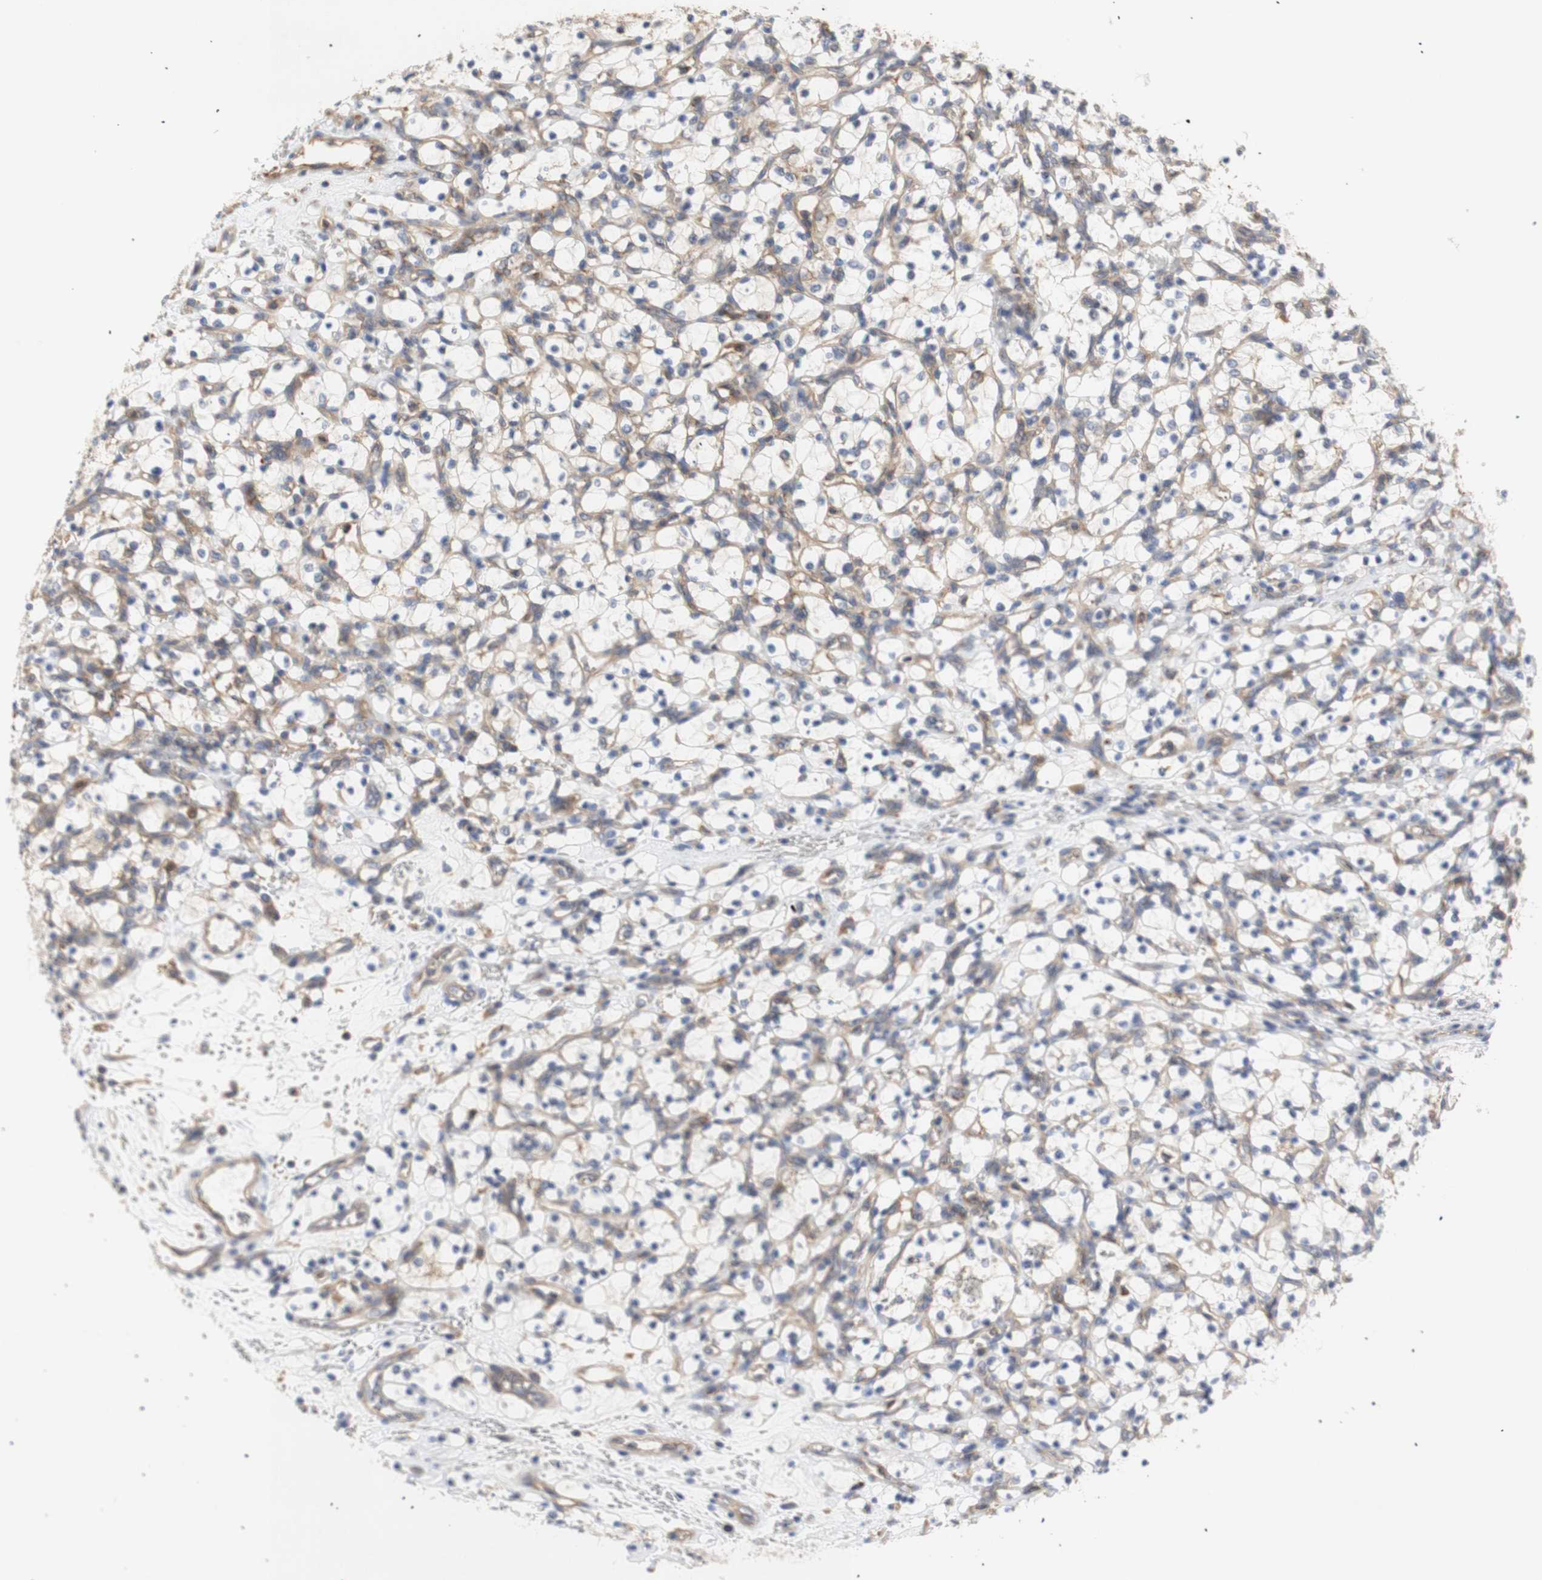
{"staining": {"intensity": "negative", "quantity": "none", "location": "none"}, "tissue": "renal cancer", "cell_type": "Tumor cells", "image_type": "cancer", "snomed": [{"axis": "morphology", "description": "Adenocarcinoma, NOS"}, {"axis": "topography", "description": "Kidney"}], "caption": "A micrograph of adenocarcinoma (renal) stained for a protein displays no brown staining in tumor cells.", "gene": "IKBKG", "patient": {"sex": "female", "age": 69}}